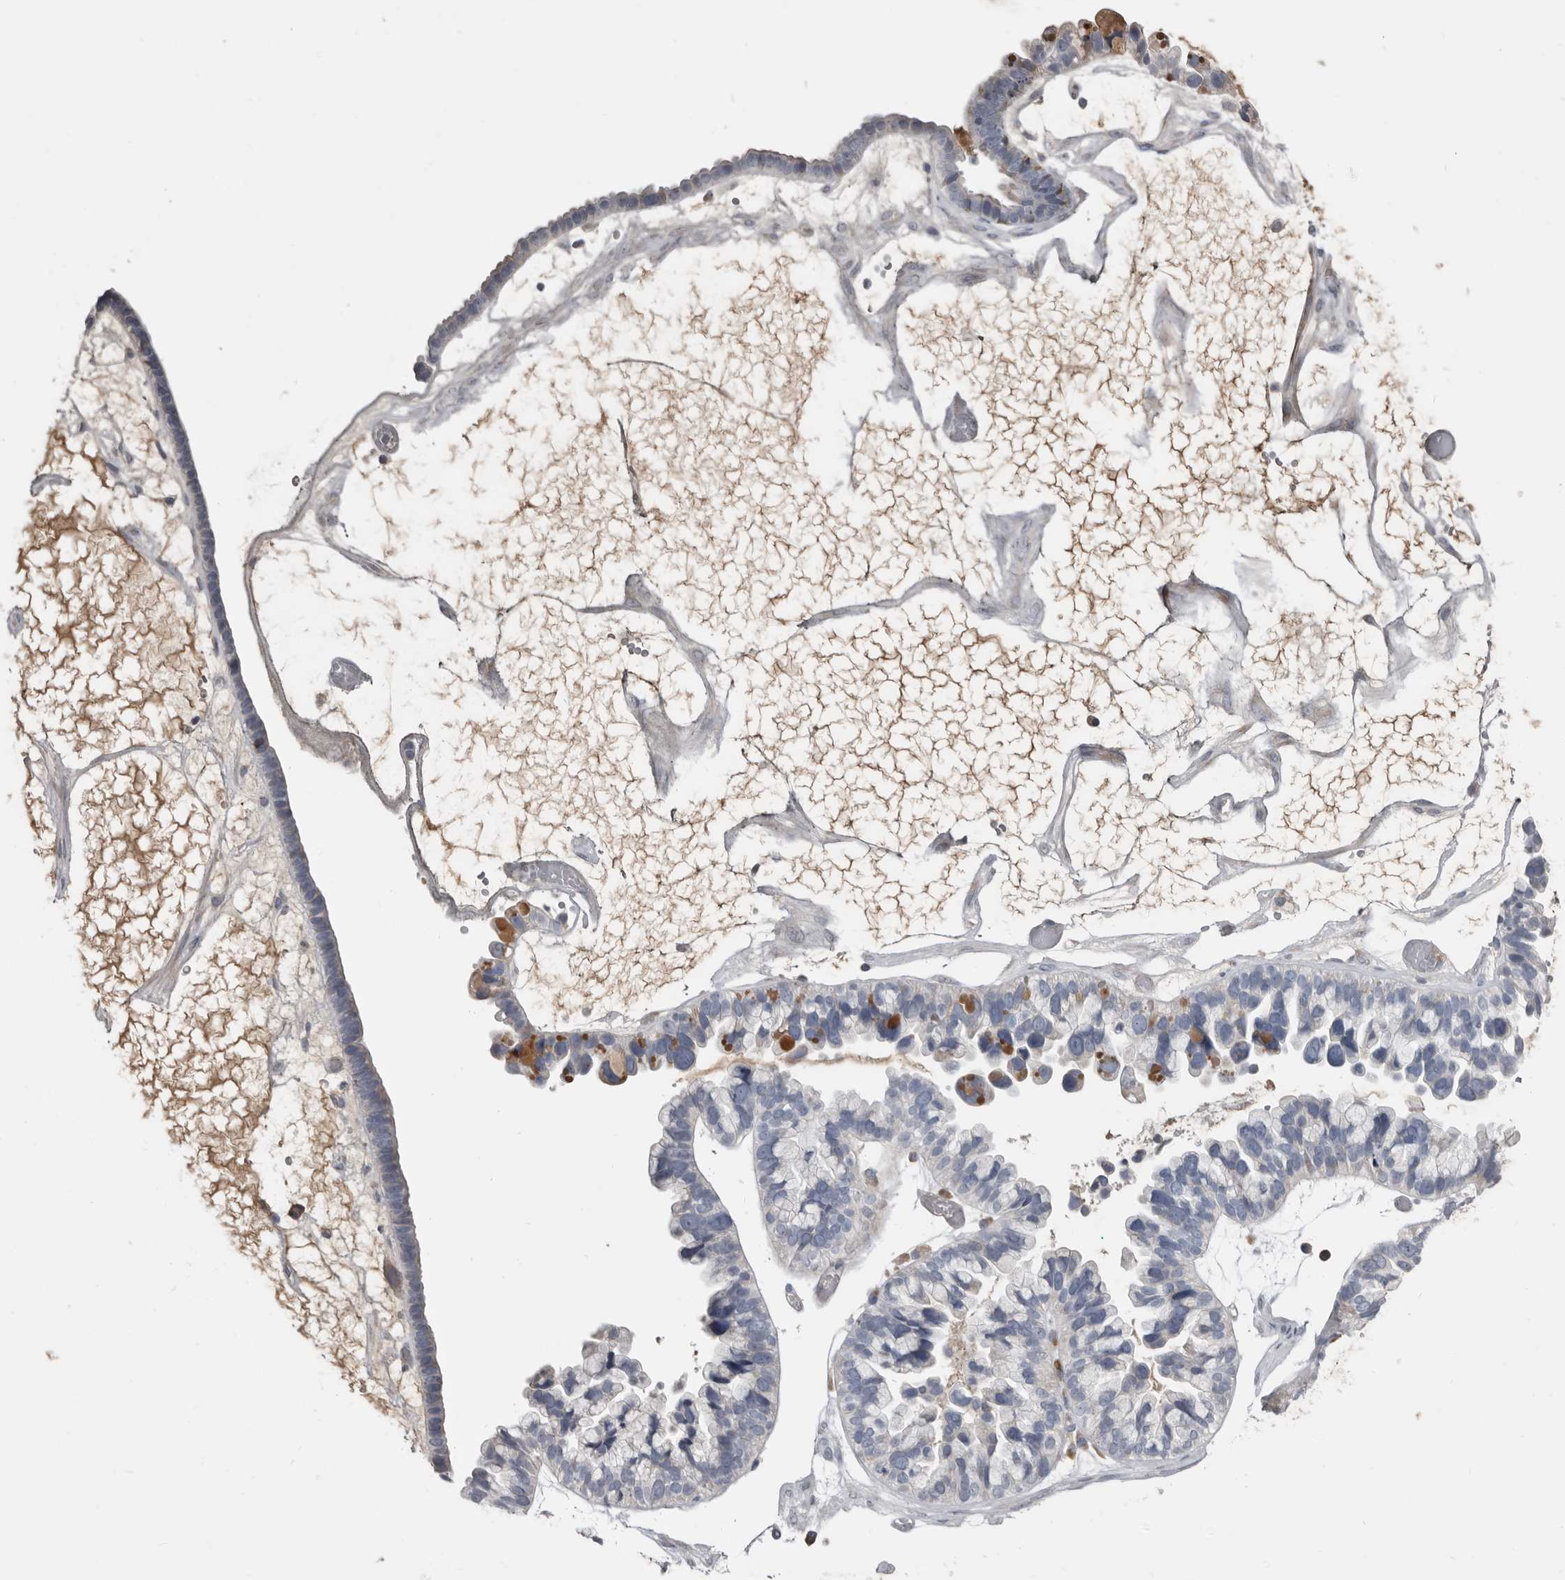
{"staining": {"intensity": "moderate", "quantity": "<25%", "location": "cytoplasmic/membranous"}, "tissue": "ovarian cancer", "cell_type": "Tumor cells", "image_type": "cancer", "snomed": [{"axis": "morphology", "description": "Cystadenocarcinoma, serous, NOS"}, {"axis": "topography", "description": "Ovary"}], "caption": "This is a micrograph of immunohistochemistry staining of ovarian serous cystadenocarcinoma, which shows moderate staining in the cytoplasmic/membranous of tumor cells.", "gene": "ZNF114", "patient": {"sex": "female", "age": 56}}